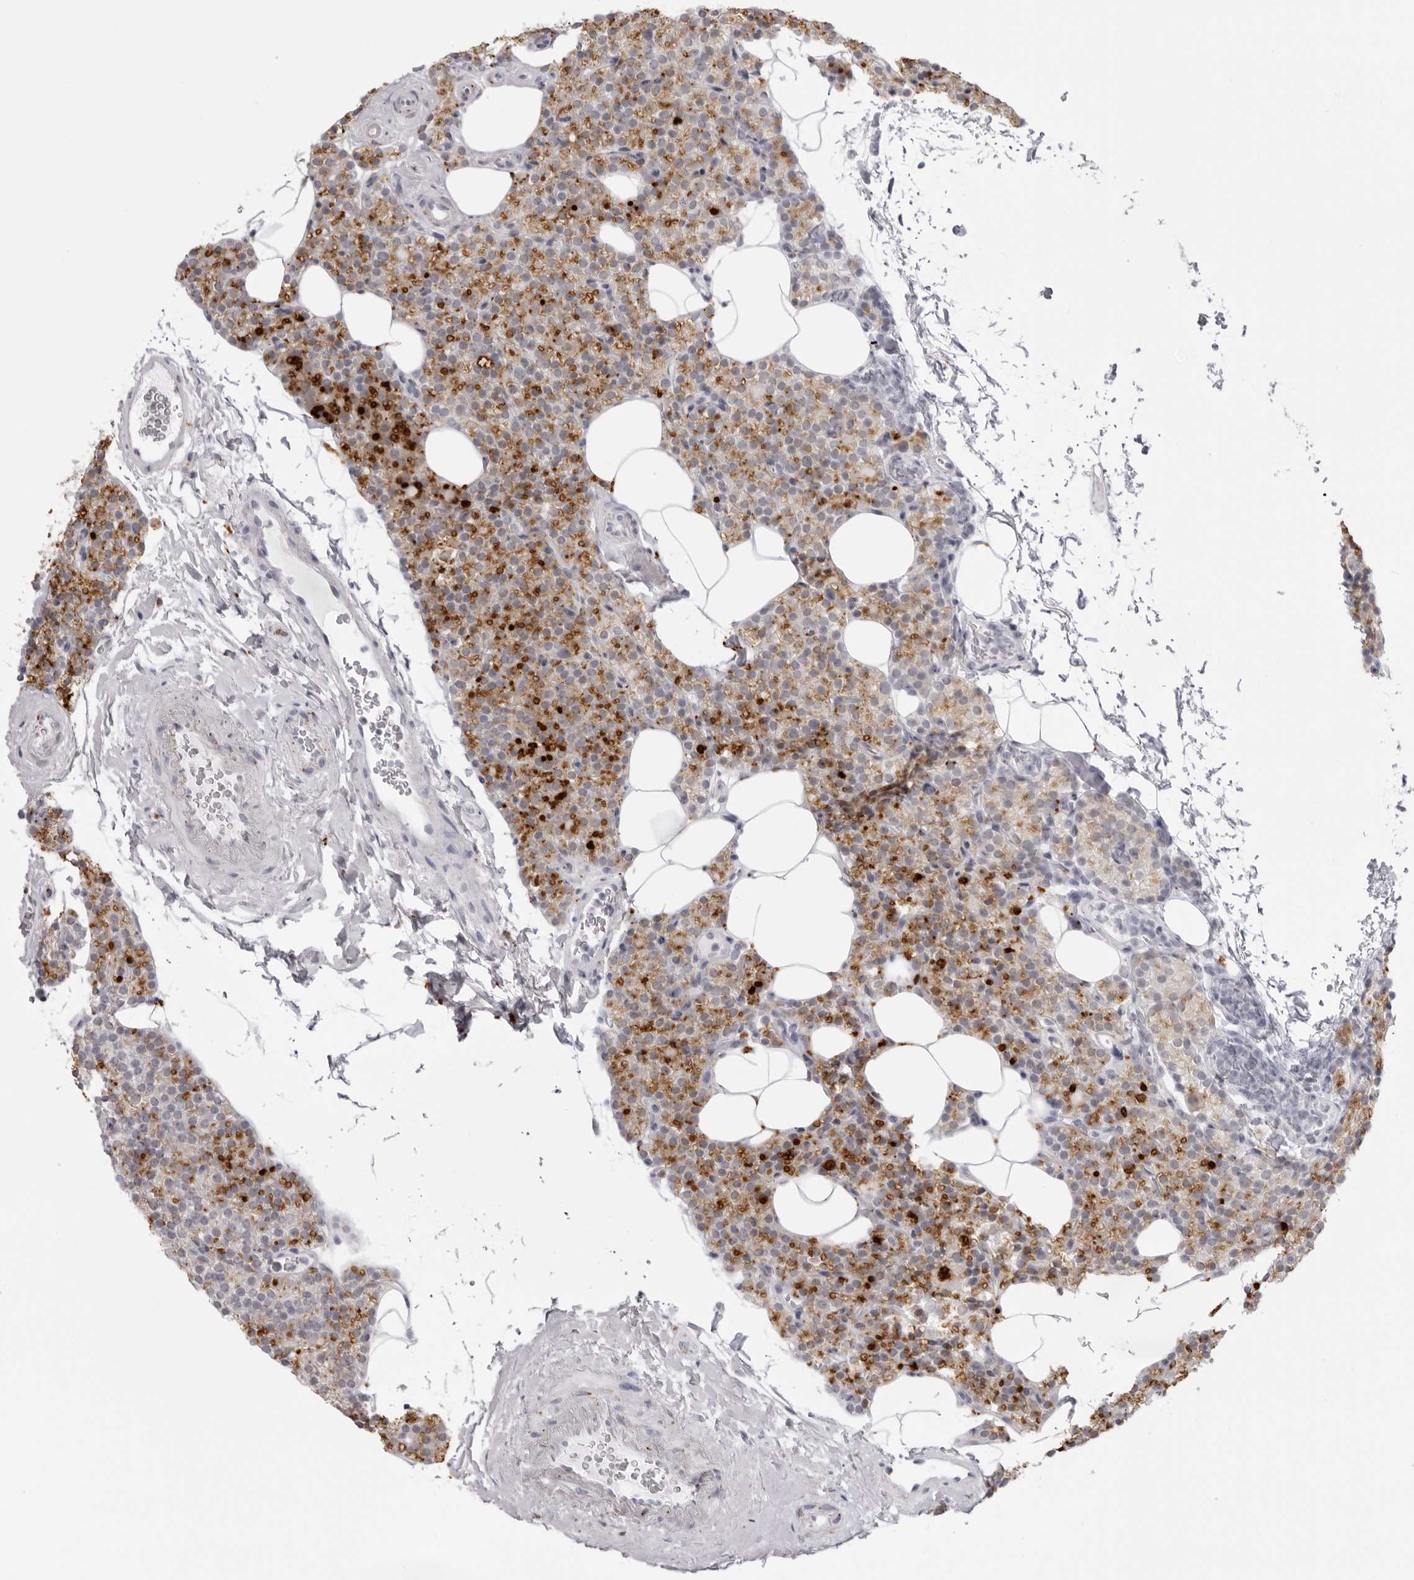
{"staining": {"intensity": "moderate", "quantity": ">75%", "location": "cytoplasmic/membranous"}, "tissue": "parathyroid gland", "cell_type": "Glandular cells", "image_type": "normal", "snomed": [{"axis": "morphology", "description": "Normal tissue, NOS"}, {"axis": "topography", "description": "Parathyroid gland"}], "caption": "Parathyroid gland stained with a brown dye shows moderate cytoplasmic/membranous positive positivity in about >75% of glandular cells.", "gene": "IL25", "patient": {"sex": "female", "age": 56}}